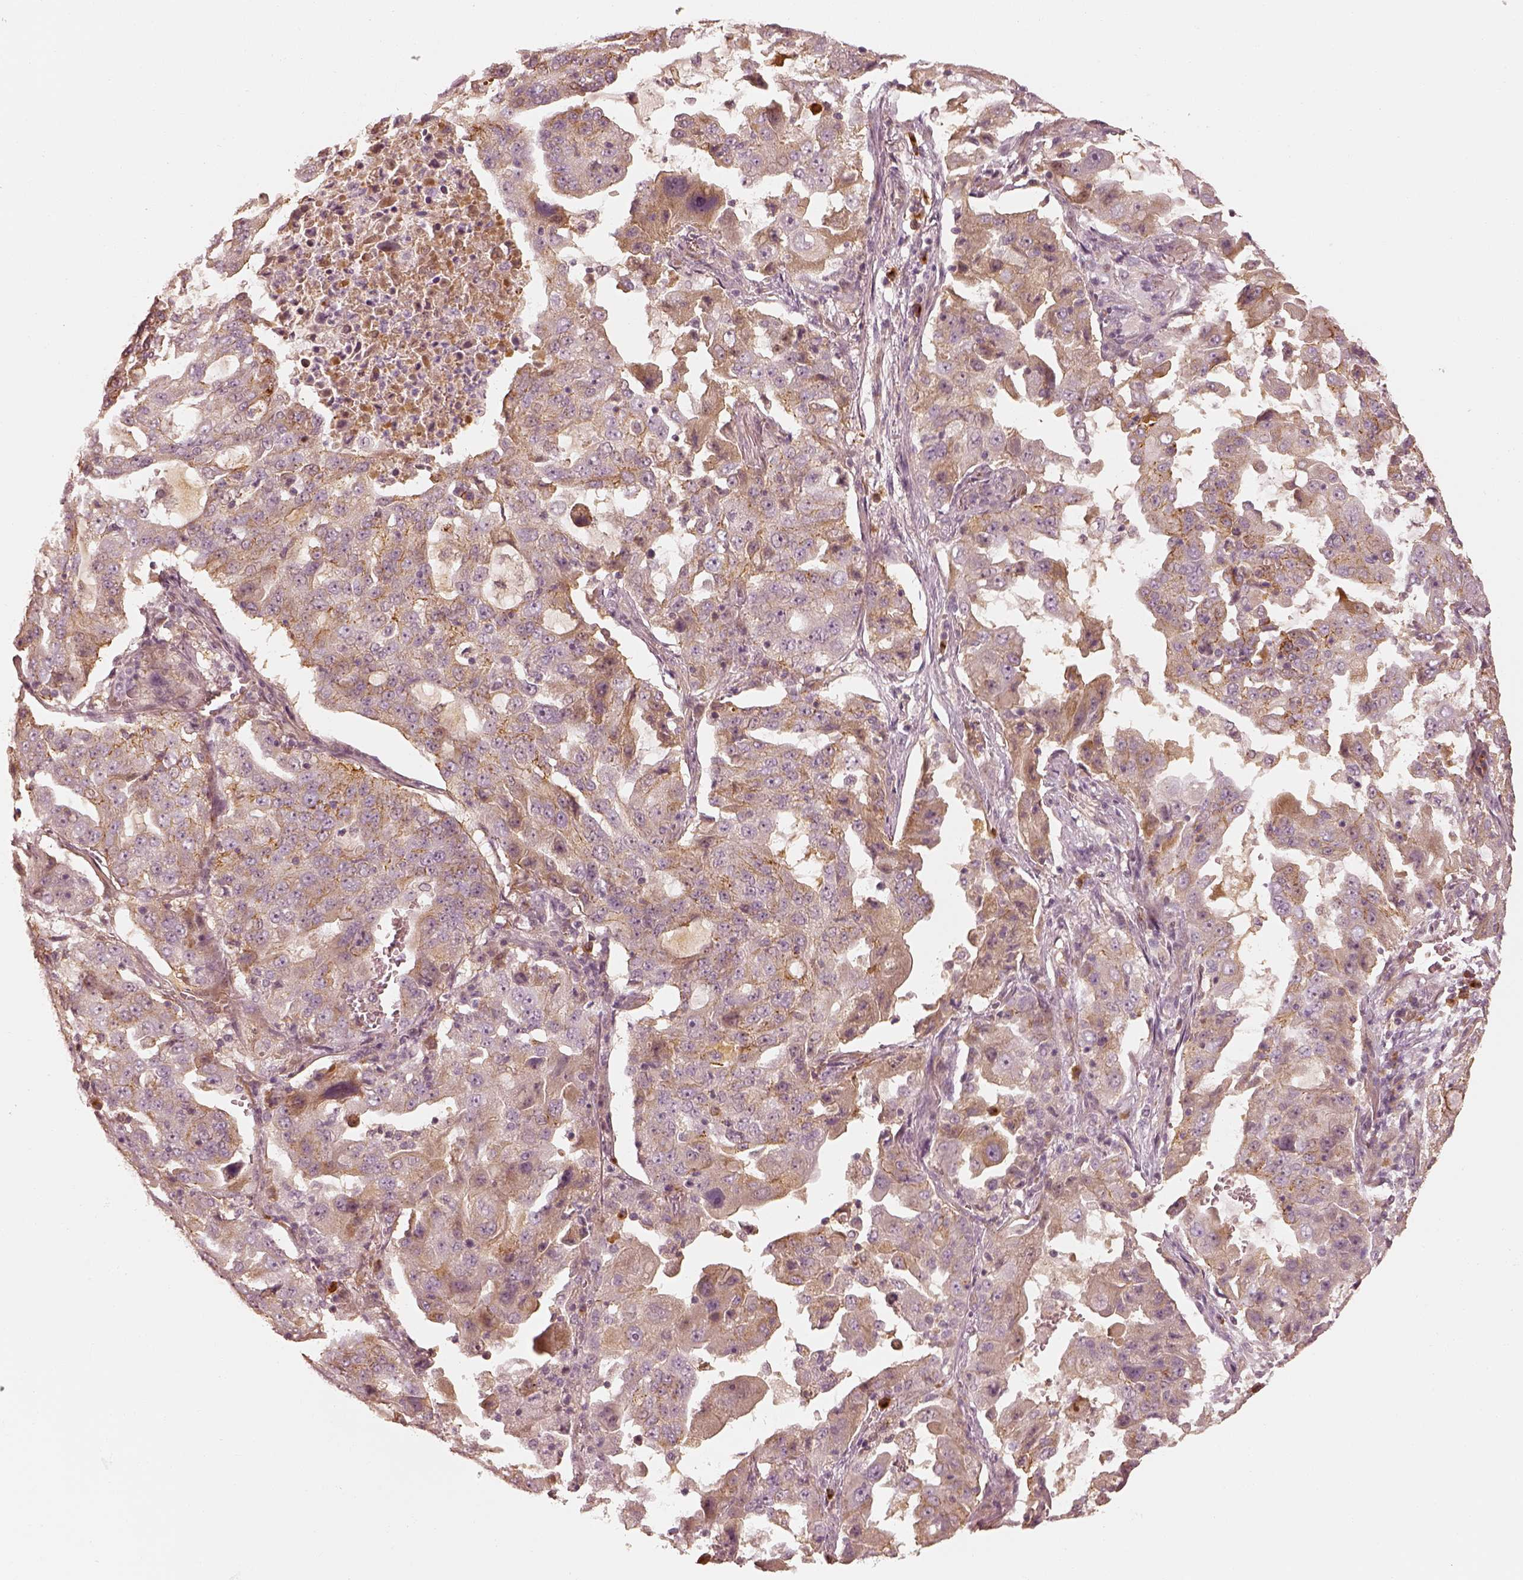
{"staining": {"intensity": "weak", "quantity": "25%-75%", "location": "cytoplasmic/membranous"}, "tissue": "lung cancer", "cell_type": "Tumor cells", "image_type": "cancer", "snomed": [{"axis": "morphology", "description": "Adenocarcinoma, NOS"}, {"axis": "topography", "description": "Lung"}], "caption": "Immunohistochemical staining of lung cancer (adenocarcinoma) exhibits low levels of weak cytoplasmic/membranous expression in approximately 25%-75% of tumor cells.", "gene": "GORASP2", "patient": {"sex": "female", "age": 61}}